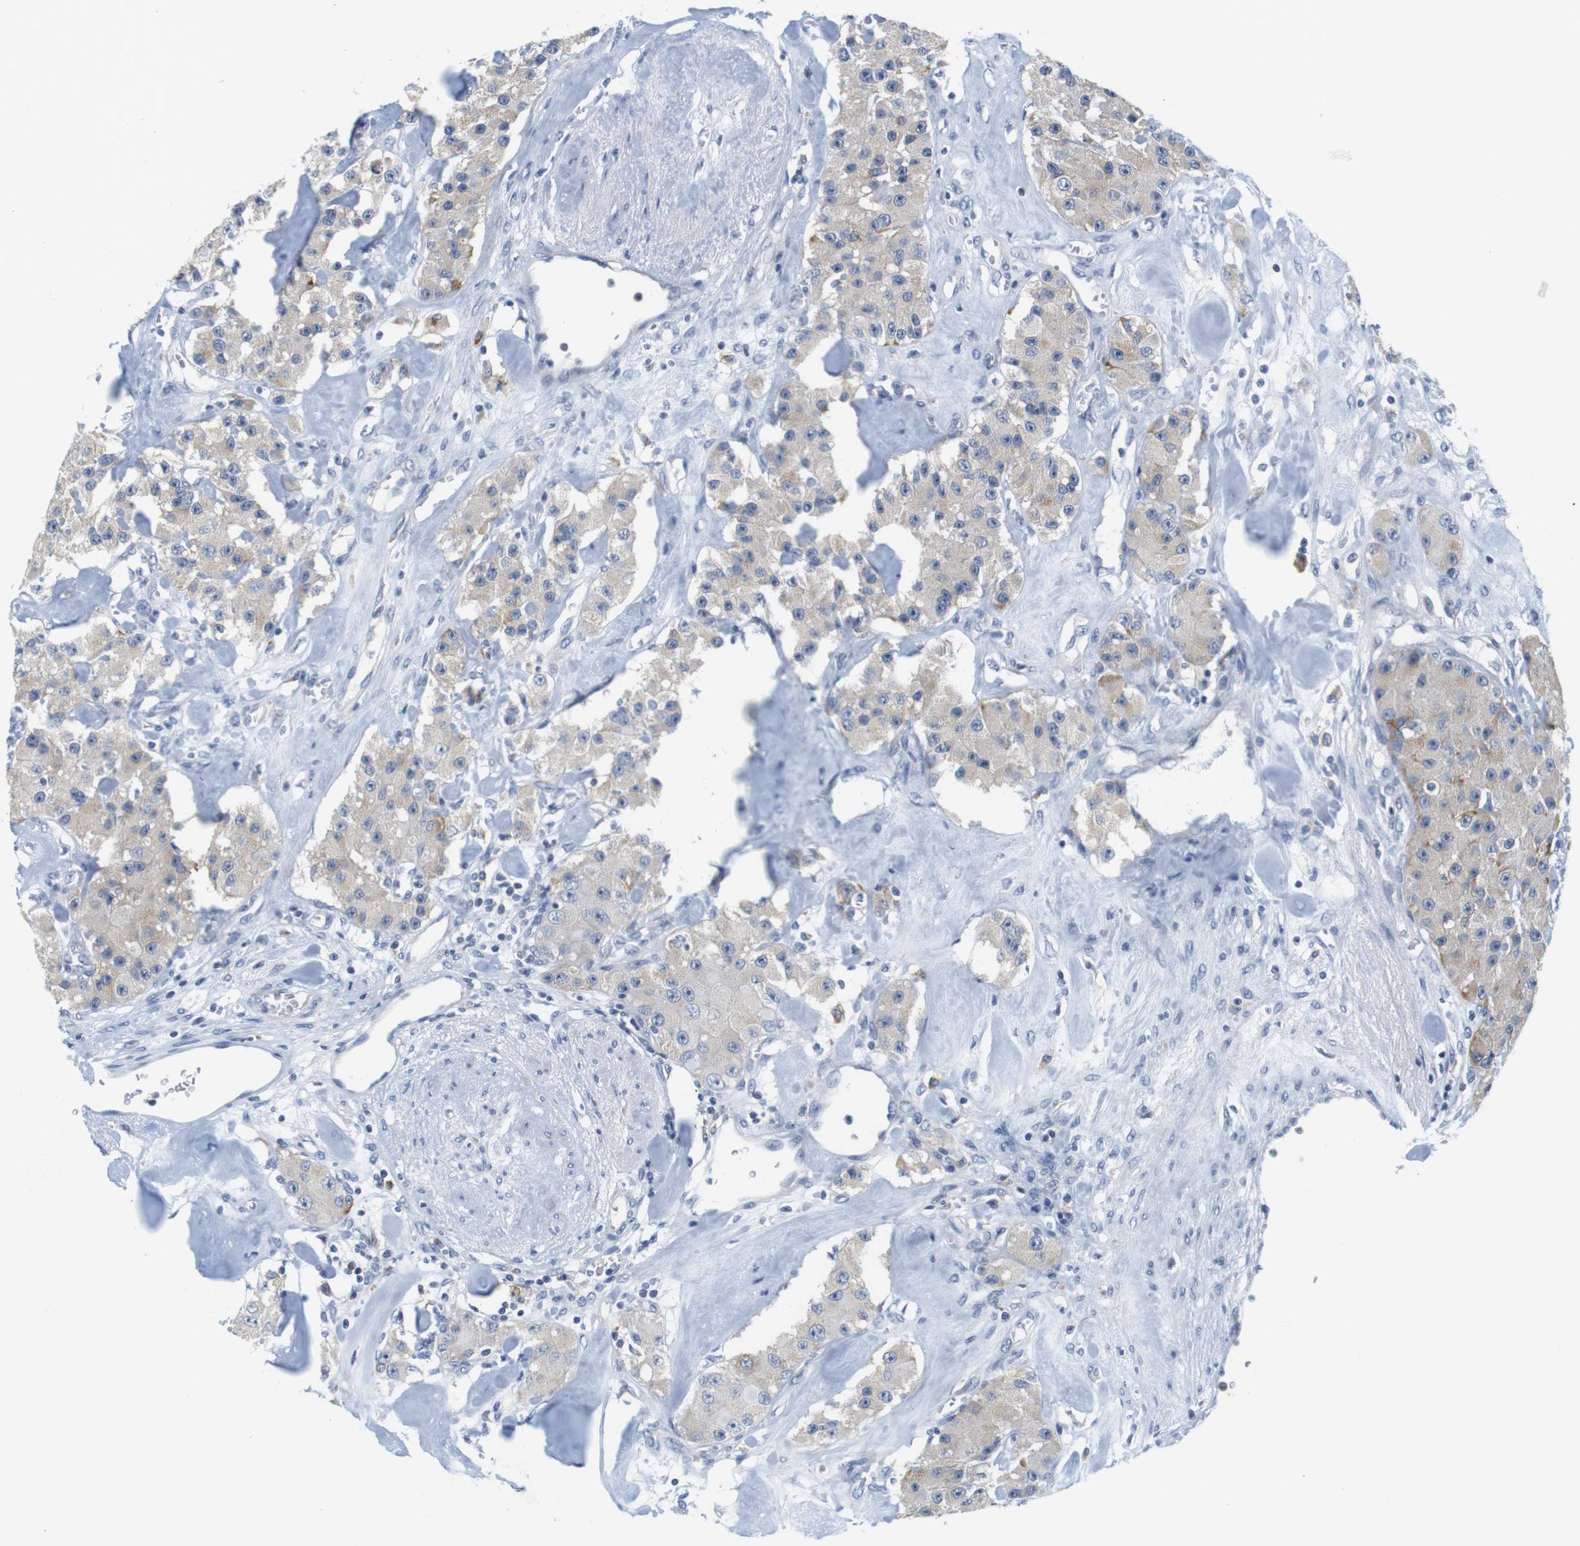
{"staining": {"intensity": "weak", "quantity": ">75%", "location": "cytoplasmic/membranous"}, "tissue": "carcinoid", "cell_type": "Tumor cells", "image_type": "cancer", "snomed": [{"axis": "morphology", "description": "Carcinoid, malignant, NOS"}, {"axis": "topography", "description": "Pancreas"}], "caption": "Carcinoid was stained to show a protein in brown. There is low levels of weak cytoplasmic/membranous expression in approximately >75% of tumor cells.", "gene": "CNGA2", "patient": {"sex": "male", "age": 41}}